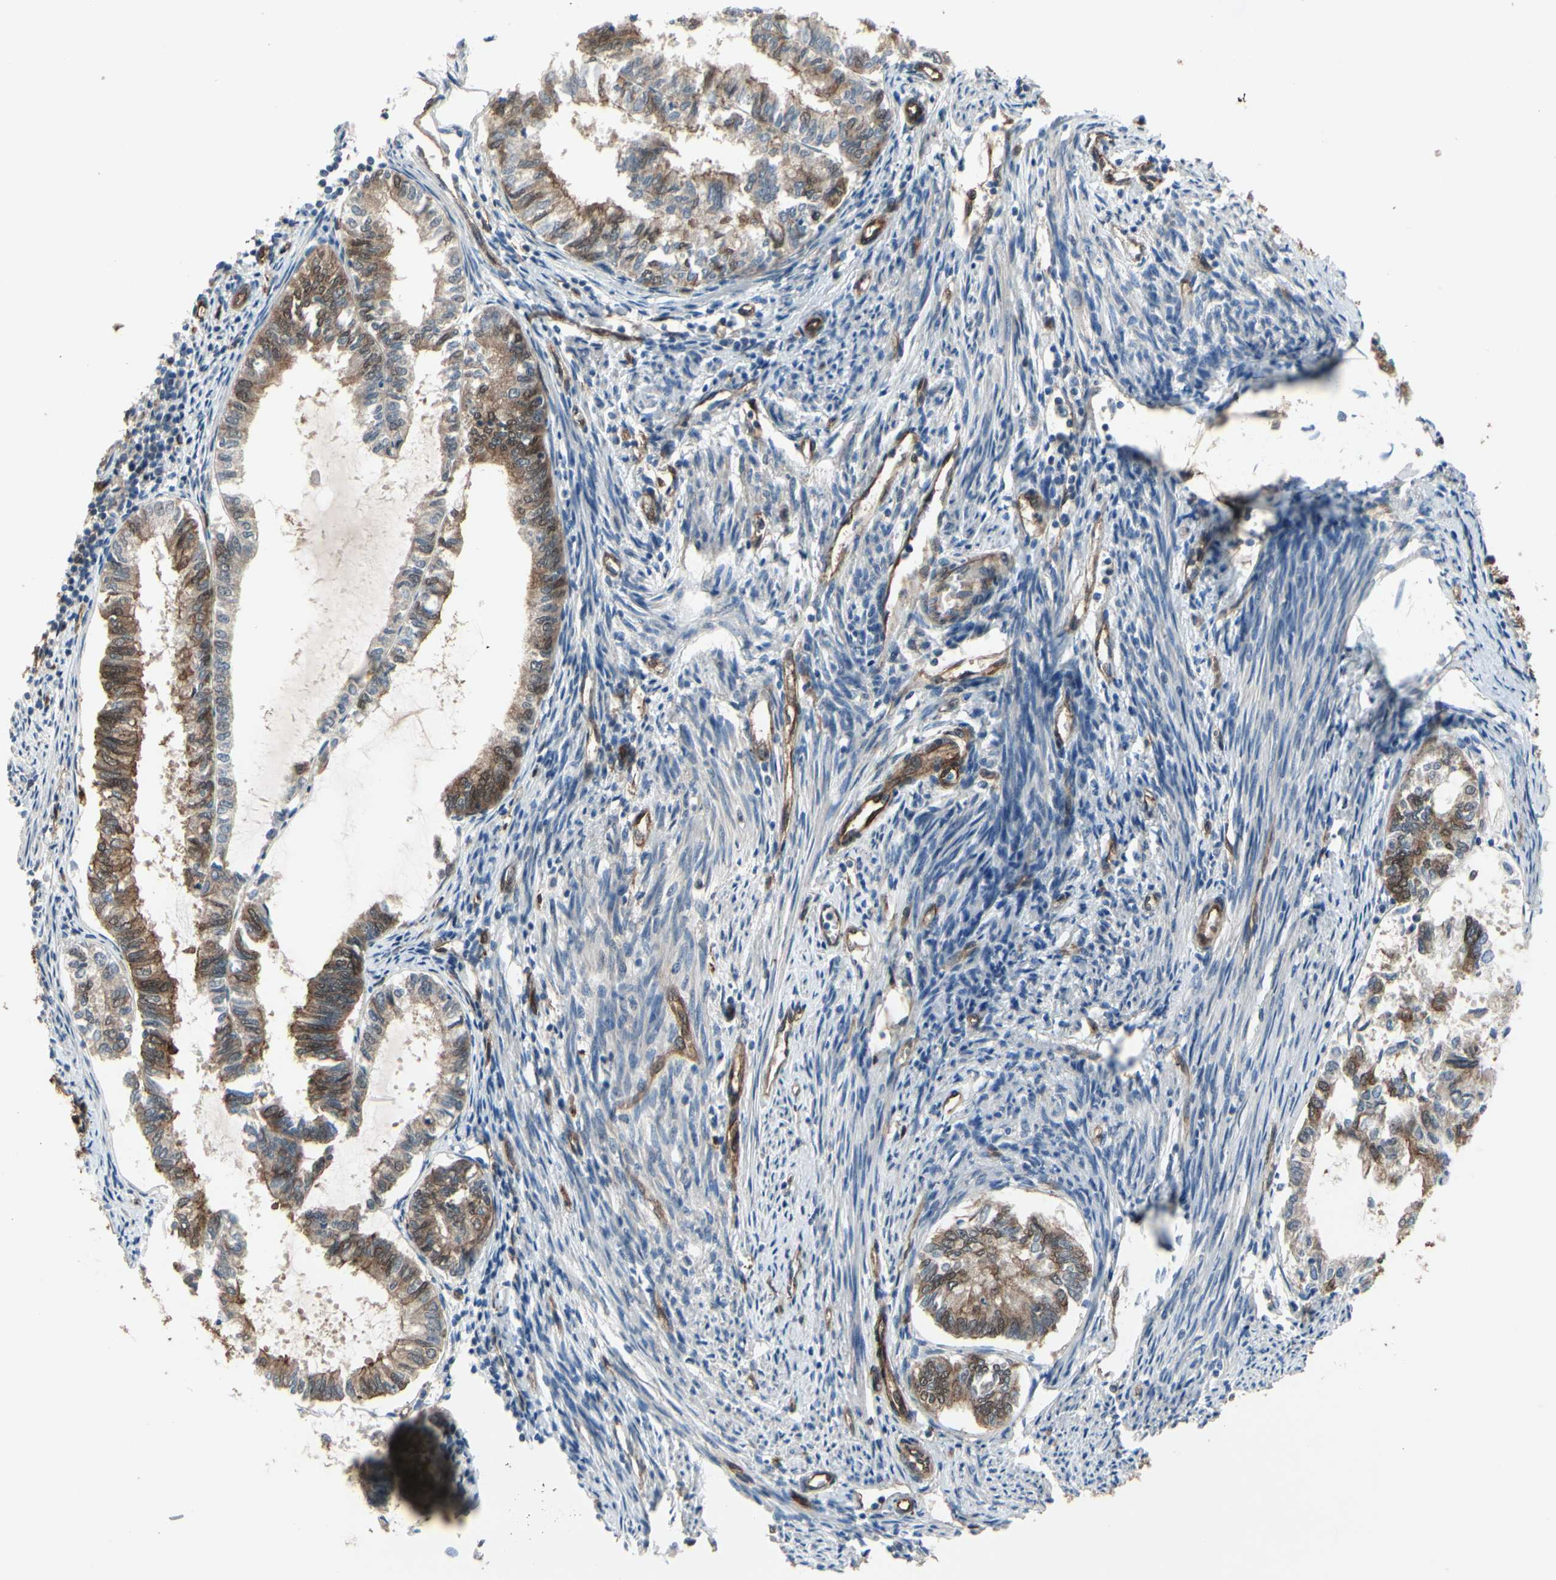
{"staining": {"intensity": "moderate", "quantity": "25%-75%", "location": "cytoplasmic/membranous"}, "tissue": "endometrial cancer", "cell_type": "Tumor cells", "image_type": "cancer", "snomed": [{"axis": "morphology", "description": "Adenocarcinoma, NOS"}, {"axis": "topography", "description": "Endometrium"}], "caption": "Brown immunohistochemical staining in endometrial cancer reveals moderate cytoplasmic/membranous expression in about 25%-75% of tumor cells.", "gene": "CTTNBP2", "patient": {"sex": "female", "age": 86}}